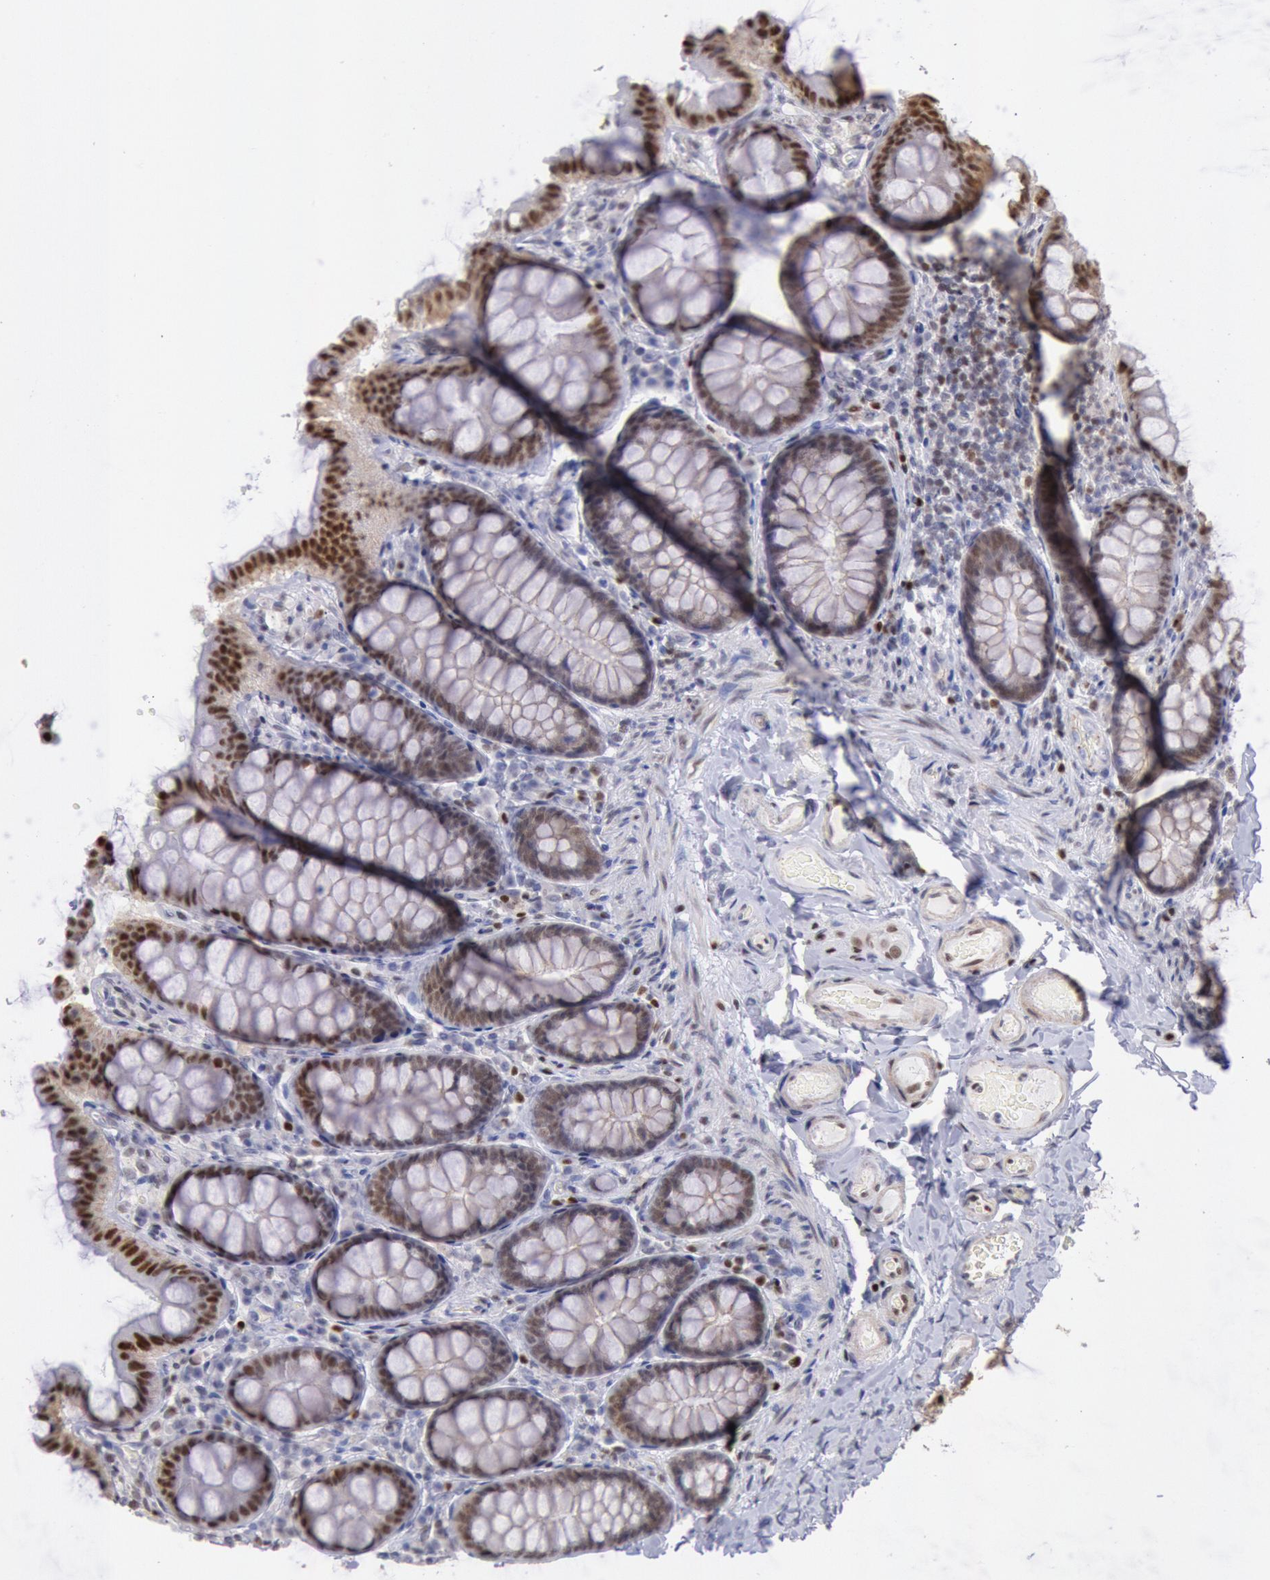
{"staining": {"intensity": "moderate", "quantity": "25%-75%", "location": "nuclear"}, "tissue": "colon", "cell_type": "Endothelial cells", "image_type": "normal", "snomed": [{"axis": "morphology", "description": "Normal tissue, NOS"}, {"axis": "topography", "description": "Colon"}], "caption": "Brown immunohistochemical staining in unremarkable human colon demonstrates moderate nuclear staining in about 25%-75% of endothelial cells. The staining was performed using DAB (3,3'-diaminobenzidine) to visualize the protein expression in brown, while the nuclei were stained in blue with hematoxylin (Magnification: 20x).", "gene": "RPS6KA5", "patient": {"sex": "female", "age": 61}}